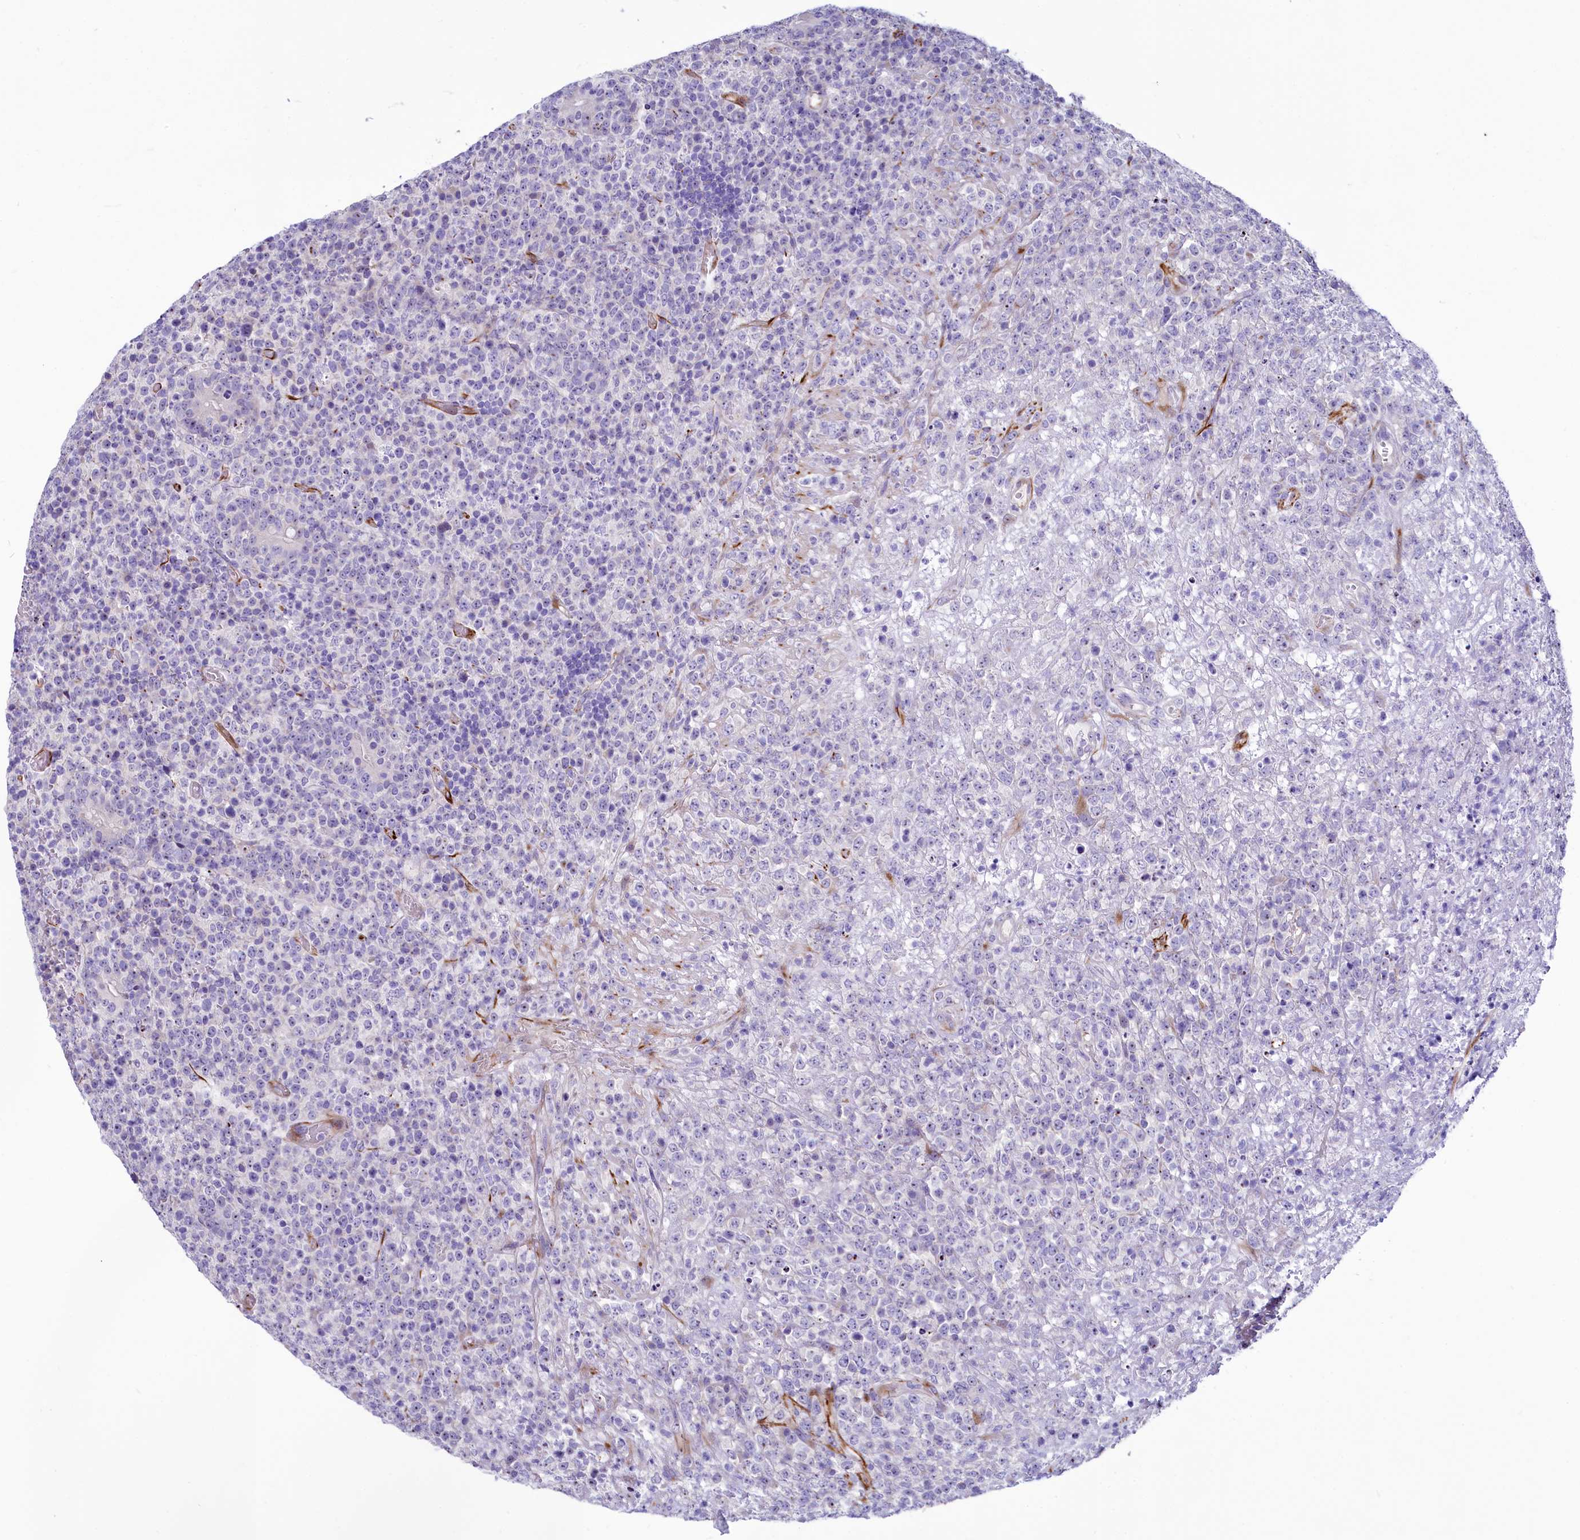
{"staining": {"intensity": "negative", "quantity": "none", "location": "none"}, "tissue": "lymphoma", "cell_type": "Tumor cells", "image_type": "cancer", "snomed": [{"axis": "morphology", "description": "Malignant lymphoma, non-Hodgkin's type, High grade"}, {"axis": "topography", "description": "Colon"}], "caption": "The image demonstrates no significant expression in tumor cells of high-grade malignant lymphoma, non-Hodgkin's type.", "gene": "SH3TC2", "patient": {"sex": "female", "age": 53}}